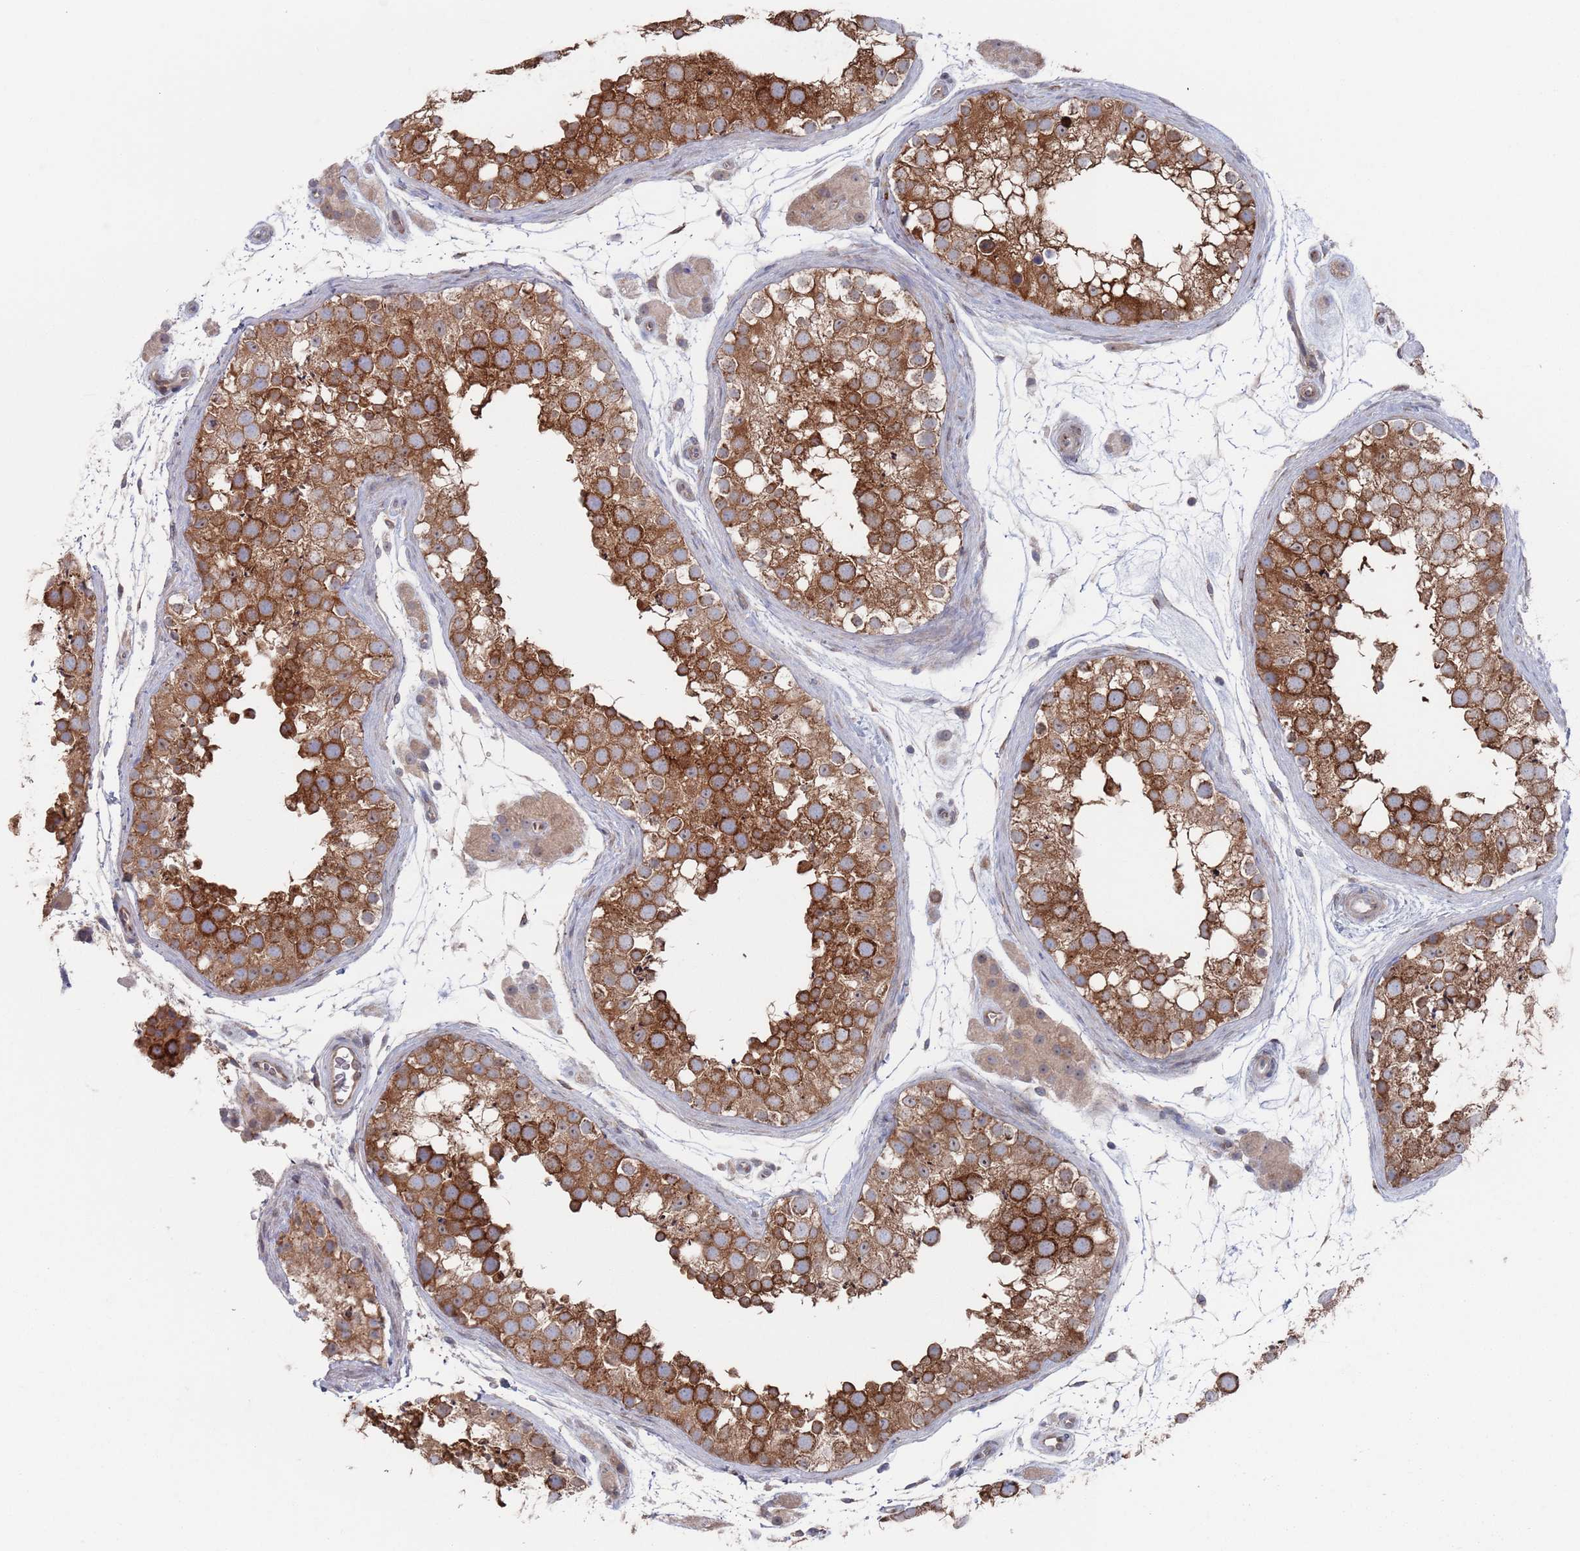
{"staining": {"intensity": "strong", "quantity": ">75%", "location": "cytoplasmic/membranous"}, "tissue": "testis", "cell_type": "Cells in seminiferous ducts", "image_type": "normal", "snomed": [{"axis": "morphology", "description": "Normal tissue, NOS"}, {"axis": "topography", "description": "Testis"}], "caption": "Immunohistochemistry (IHC) (DAB) staining of unremarkable human testis displays strong cytoplasmic/membranous protein expression in about >75% of cells in seminiferous ducts.", "gene": "CCDC106", "patient": {"sex": "male", "age": 41}}